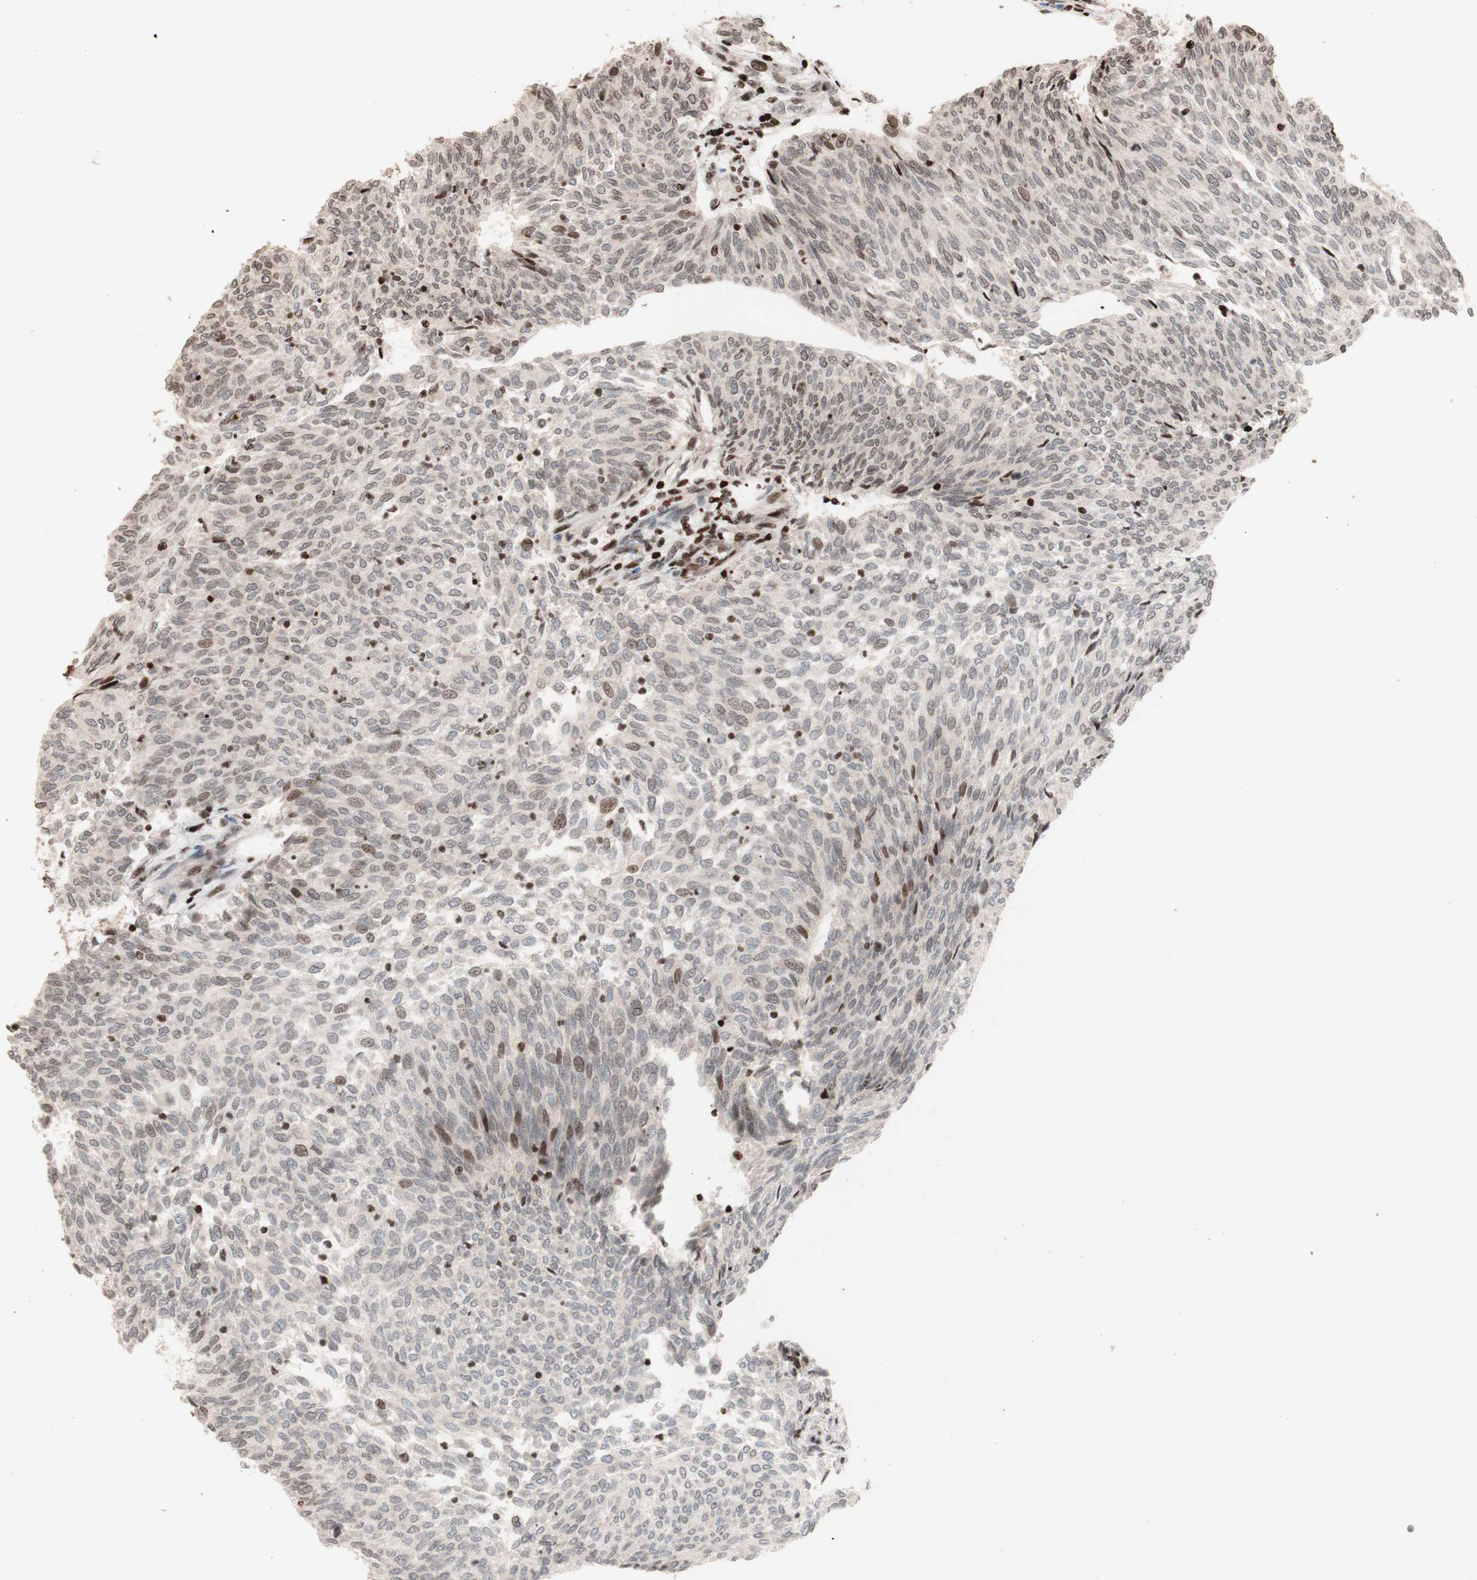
{"staining": {"intensity": "weak", "quantity": "<25%", "location": "nuclear"}, "tissue": "urothelial cancer", "cell_type": "Tumor cells", "image_type": "cancer", "snomed": [{"axis": "morphology", "description": "Urothelial carcinoma, Low grade"}, {"axis": "topography", "description": "Urinary bladder"}], "caption": "A micrograph of human urothelial carcinoma (low-grade) is negative for staining in tumor cells.", "gene": "POLA1", "patient": {"sex": "female", "age": 79}}